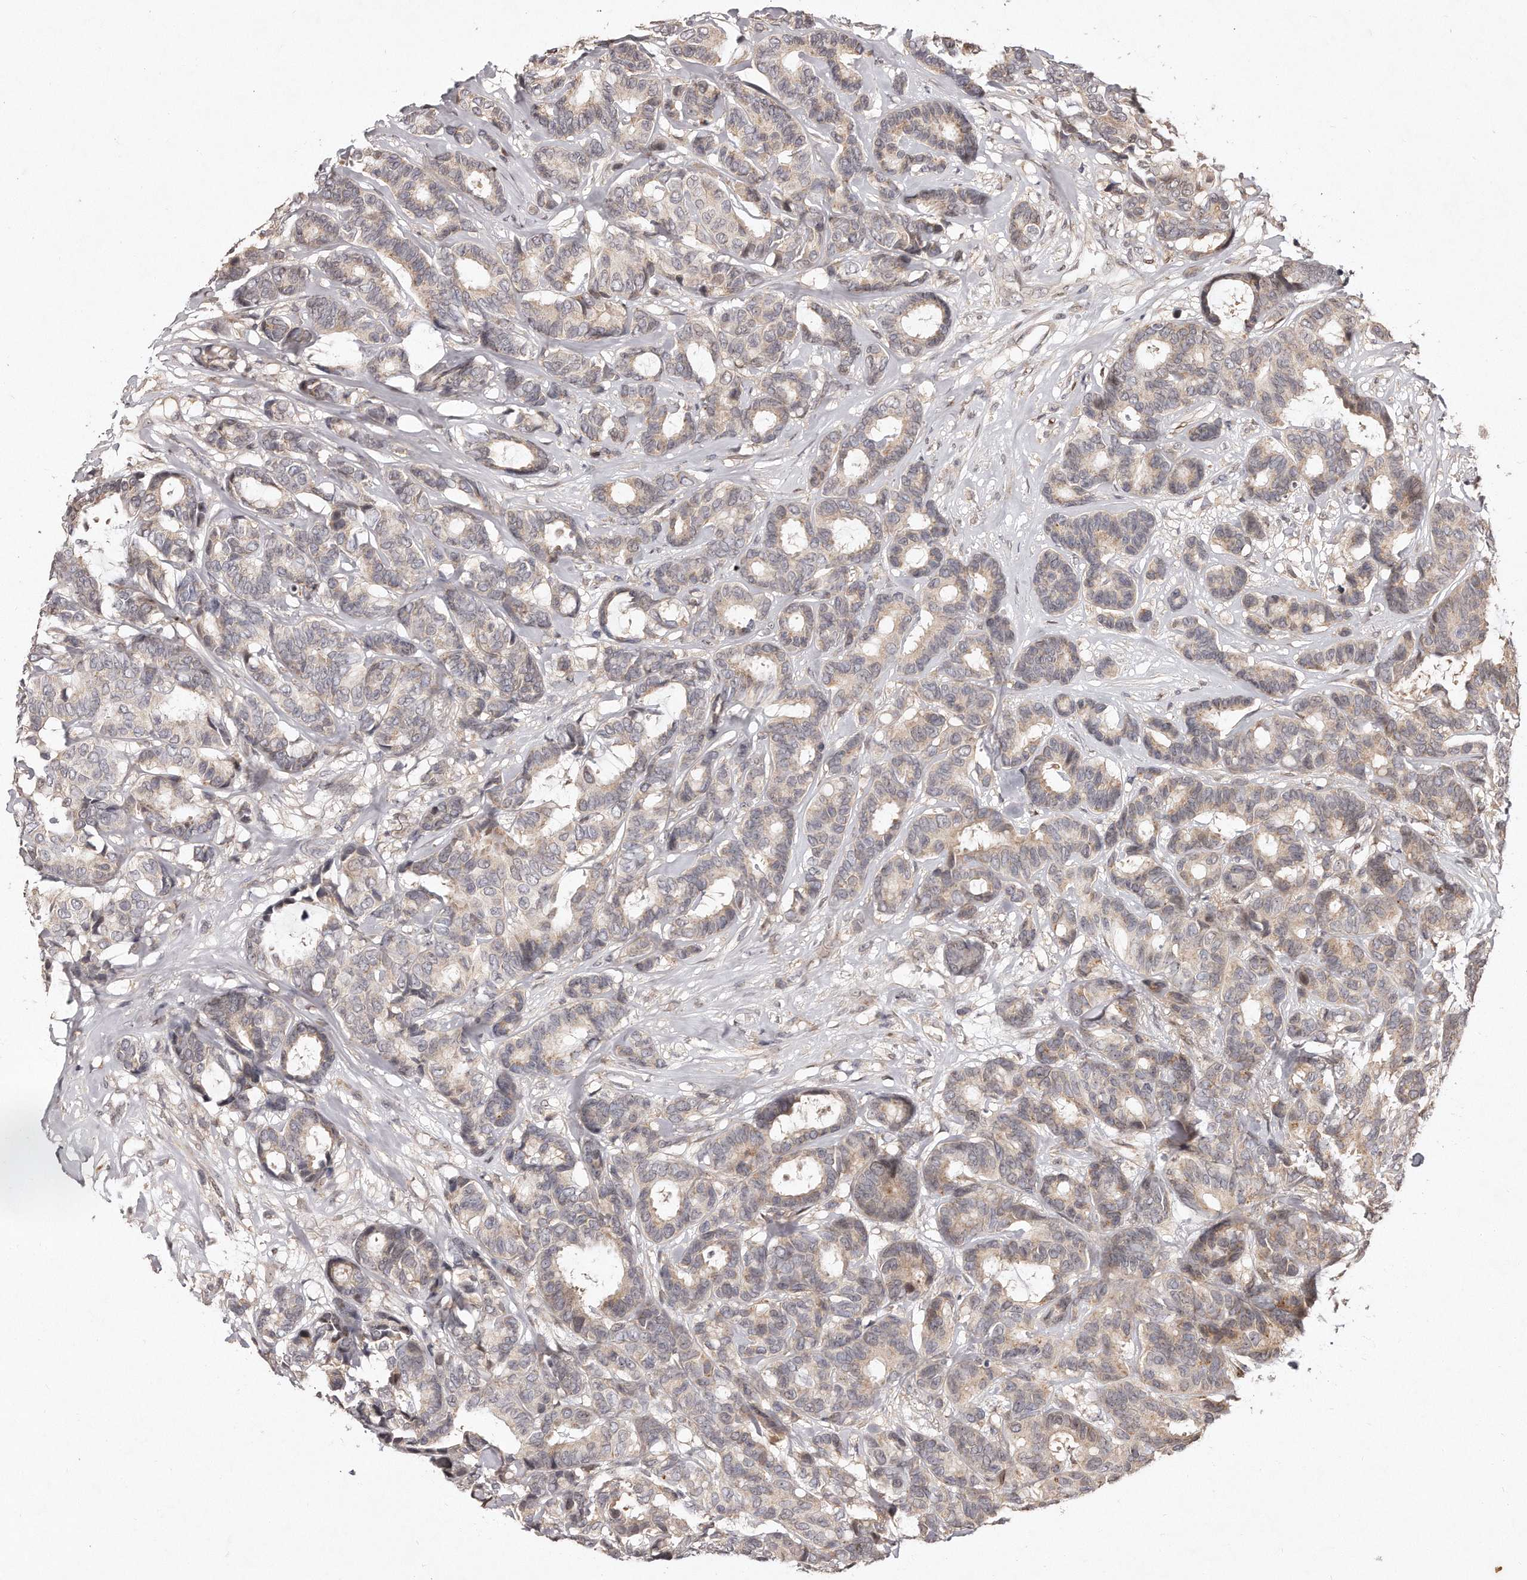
{"staining": {"intensity": "negative", "quantity": "none", "location": "none"}, "tissue": "breast cancer", "cell_type": "Tumor cells", "image_type": "cancer", "snomed": [{"axis": "morphology", "description": "Duct carcinoma"}, {"axis": "topography", "description": "Breast"}], "caption": "This is an immunohistochemistry micrograph of breast cancer (infiltrating ductal carcinoma). There is no positivity in tumor cells.", "gene": "HASPIN", "patient": {"sex": "female", "age": 87}}